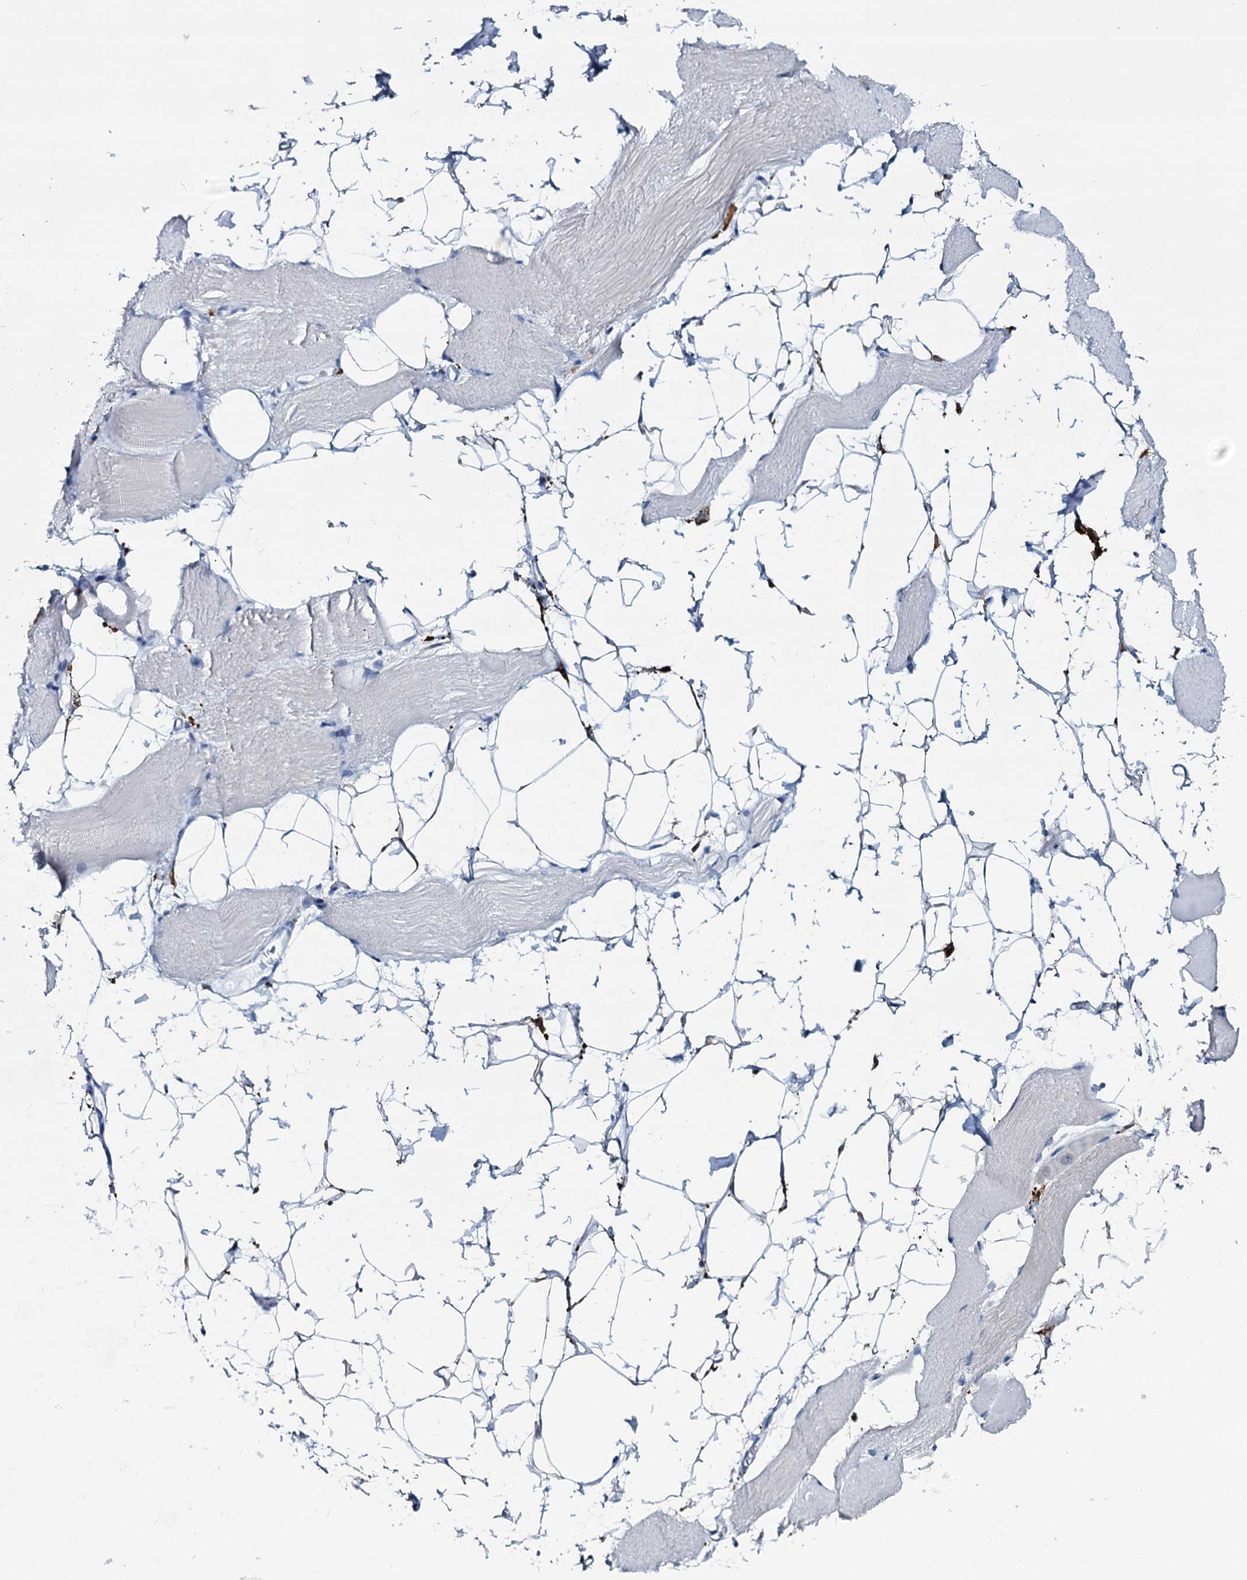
{"staining": {"intensity": "negative", "quantity": "none", "location": "none"}, "tissue": "skeletal muscle", "cell_type": "Myocytes", "image_type": "normal", "snomed": [{"axis": "morphology", "description": "Normal tissue, NOS"}, {"axis": "topography", "description": "Skeletal muscle"}, {"axis": "topography", "description": "Parathyroid gland"}], "caption": "IHC image of normal skeletal muscle stained for a protein (brown), which exhibits no expression in myocytes. (DAB IHC, high magnification).", "gene": "SLC4A7", "patient": {"sex": "female", "age": 37}}